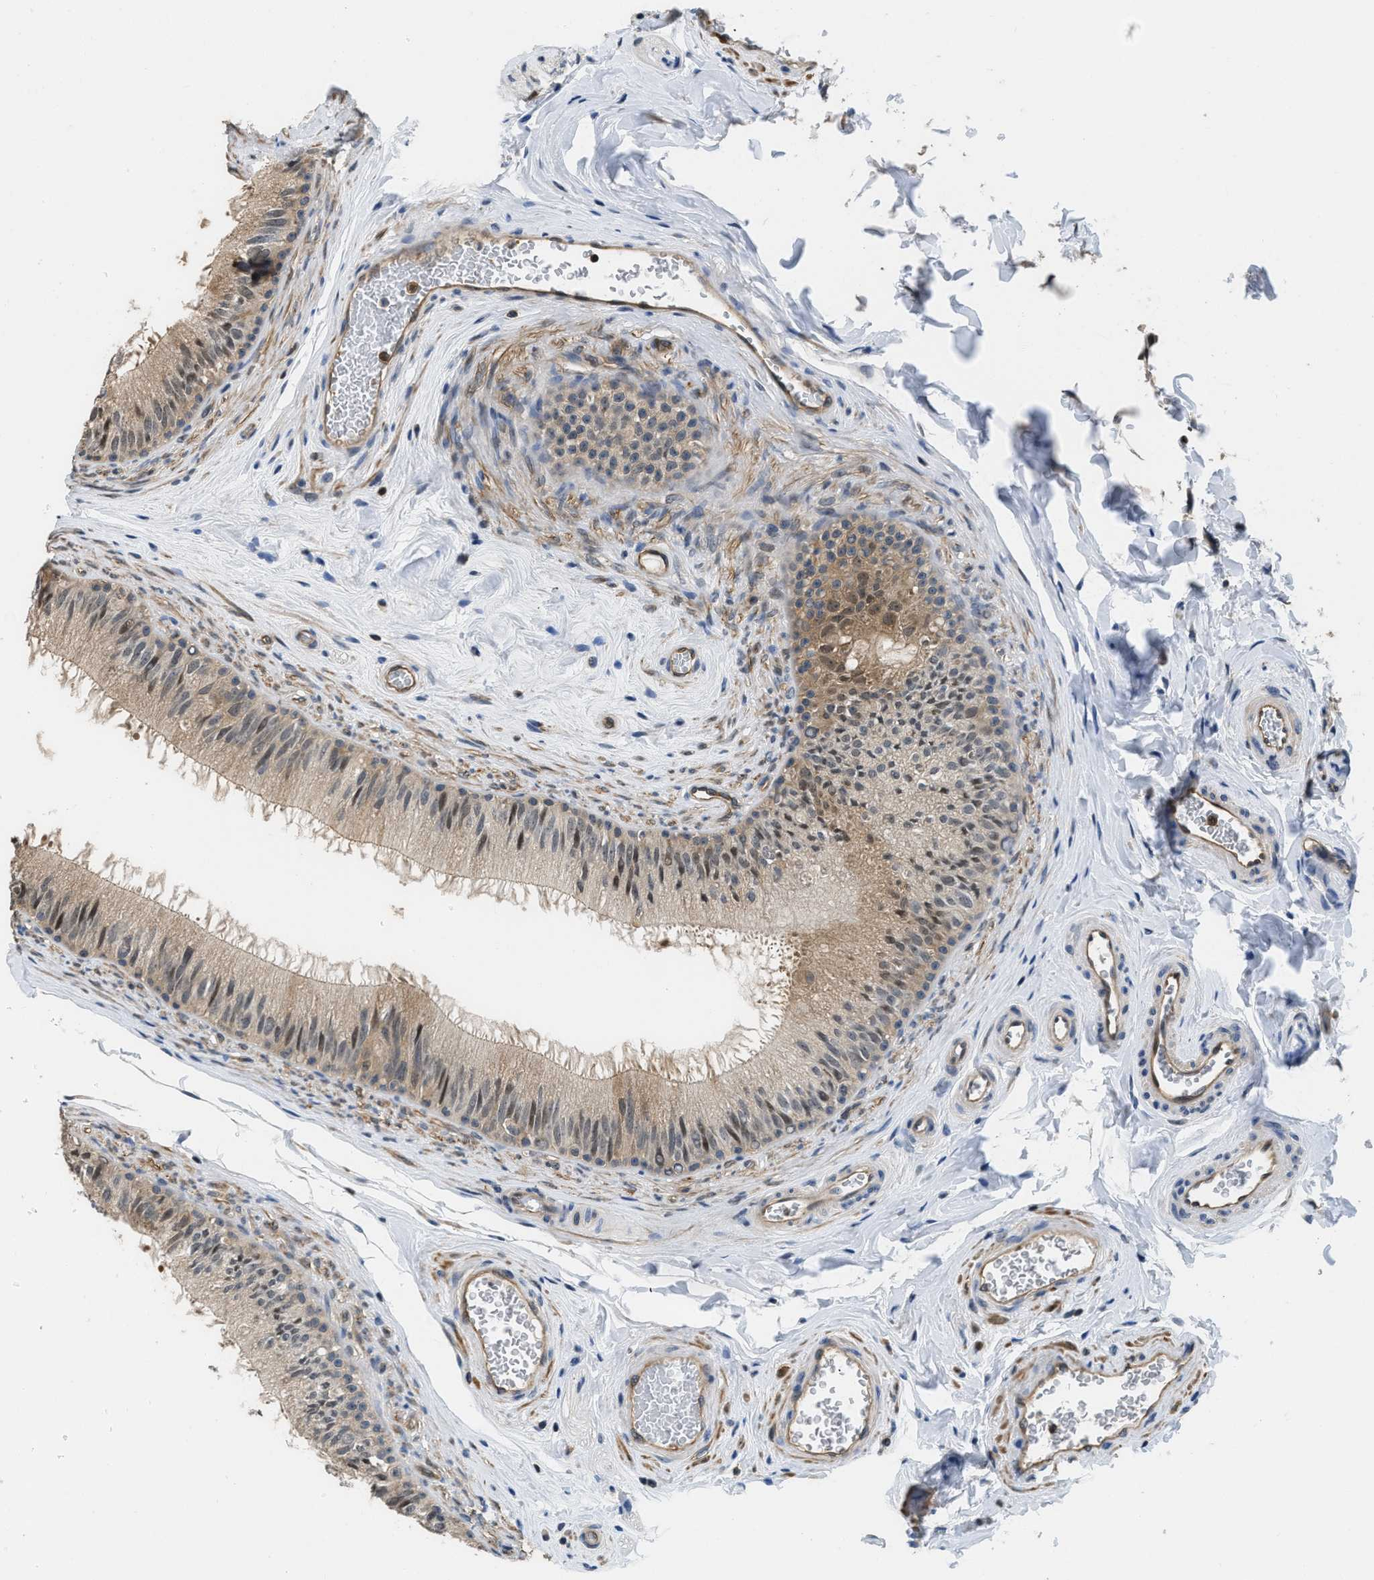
{"staining": {"intensity": "moderate", "quantity": ">75%", "location": "cytoplasmic/membranous,nuclear"}, "tissue": "epididymis", "cell_type": "Glandular cells", "image_type": "normal", "snomed": [{"axis": "morphology", "description": "Normal tissue, NOS"}, {"axis": "topography", "description": "Testis"}, {"axis": "topography", "description": "Epididymis"}], "caption": "Human epididymis stained with a brown dye reveals moderate cytoplasmic/membranous,nuclear positive staining in approximately >75% of glandular cells.", "gene": "TES", "patient": {"sex": "male", "age": 36}}